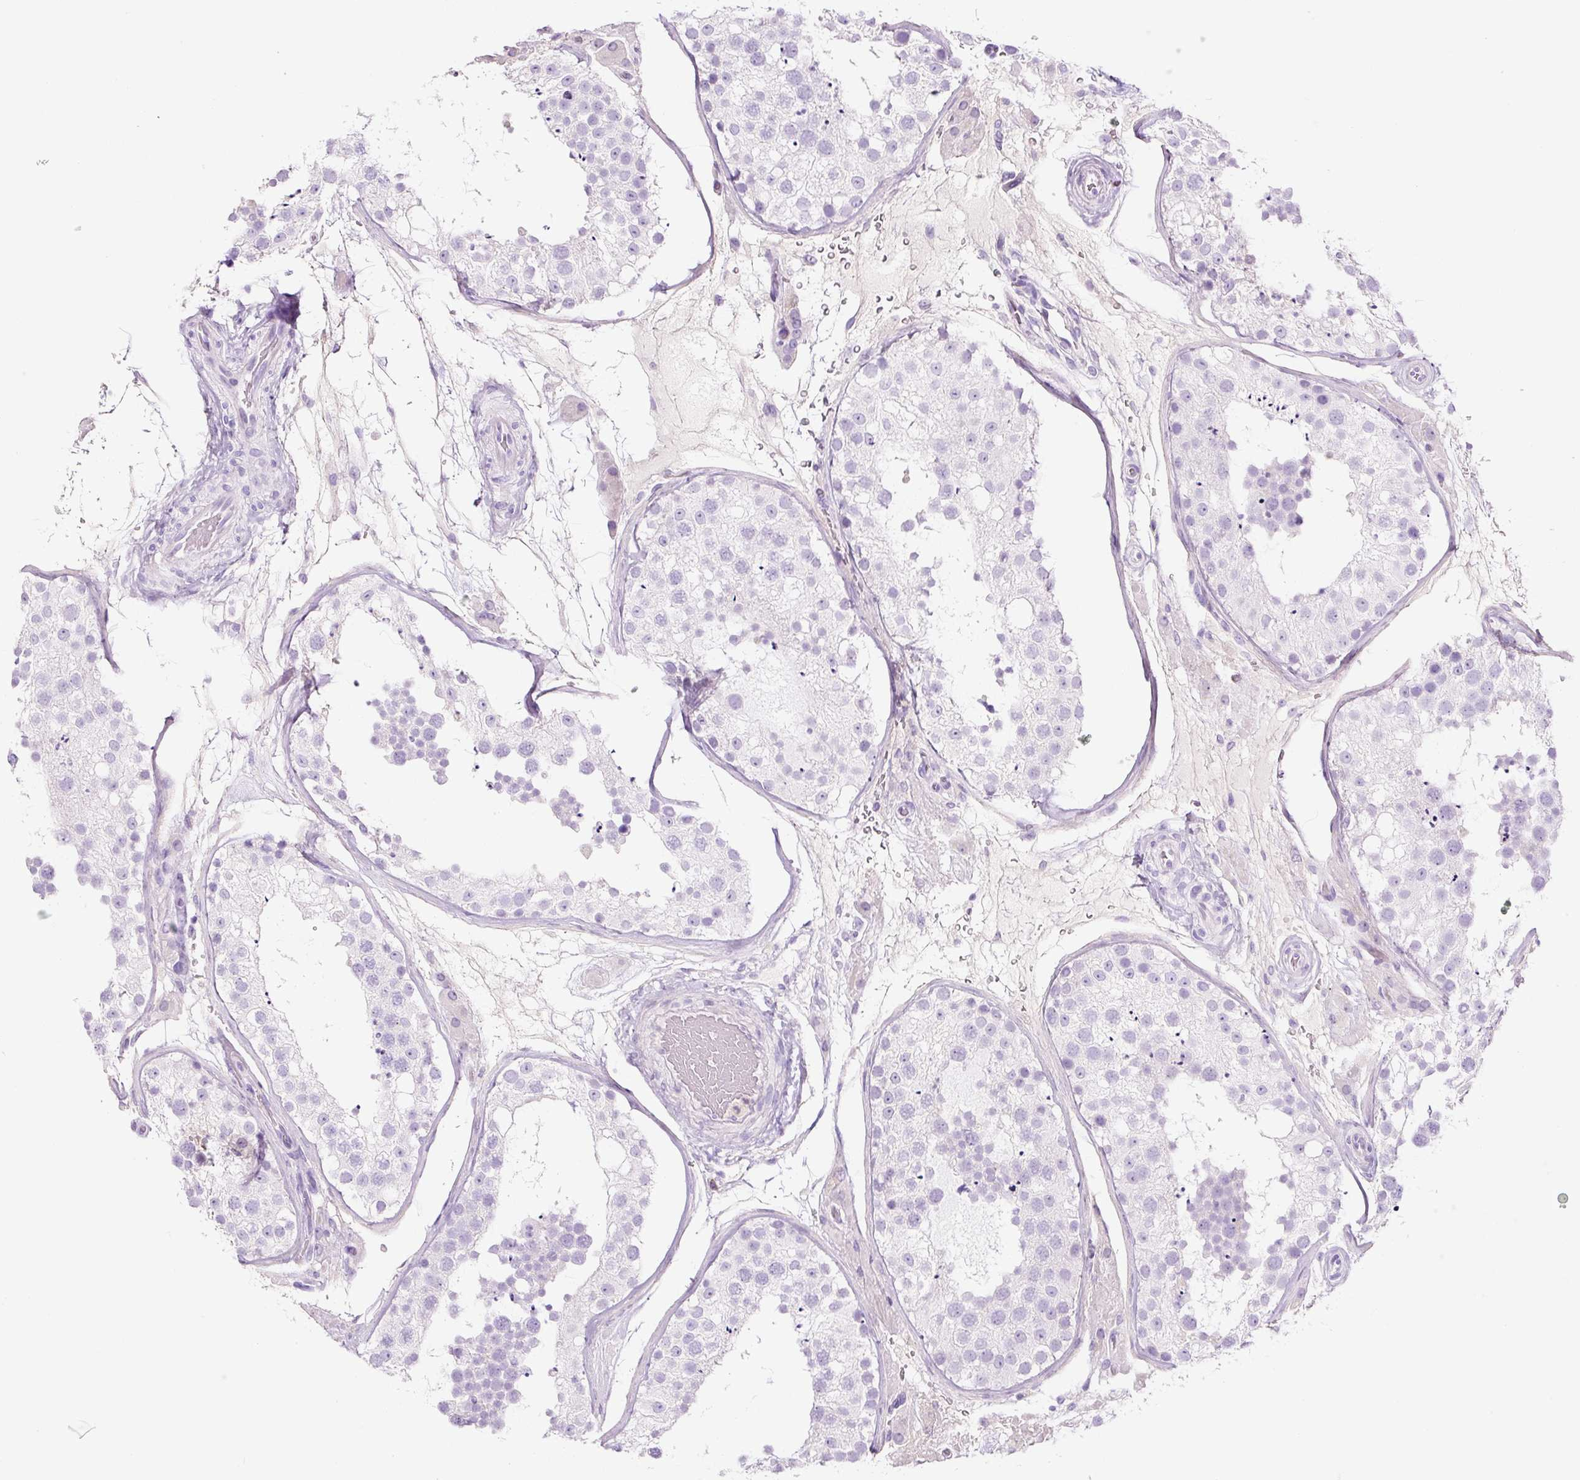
{"staining": {"intensity": "negative", "quantity": "none", "location": "none"}, "tissue": "testis", "cell_type": "Cells in seminiferous ducts", "image_type": "normal", "snomed": [{"axis": "morphology", "description": "Normal tissue, NOS"}, {"axis": "topography", "description": "Testis"}], "caption": "Immunohistochemistry image of unremarkable testis: human testis stained with DAB (3,3'-diaminobenzidine) reveals no significant protein staining in cells in seminiferous ducts. (Brightfield microscopy of DAB IHC at high magnification).", "gene": "RNF212B", "patient": {"sex": "male", "age": 26}}